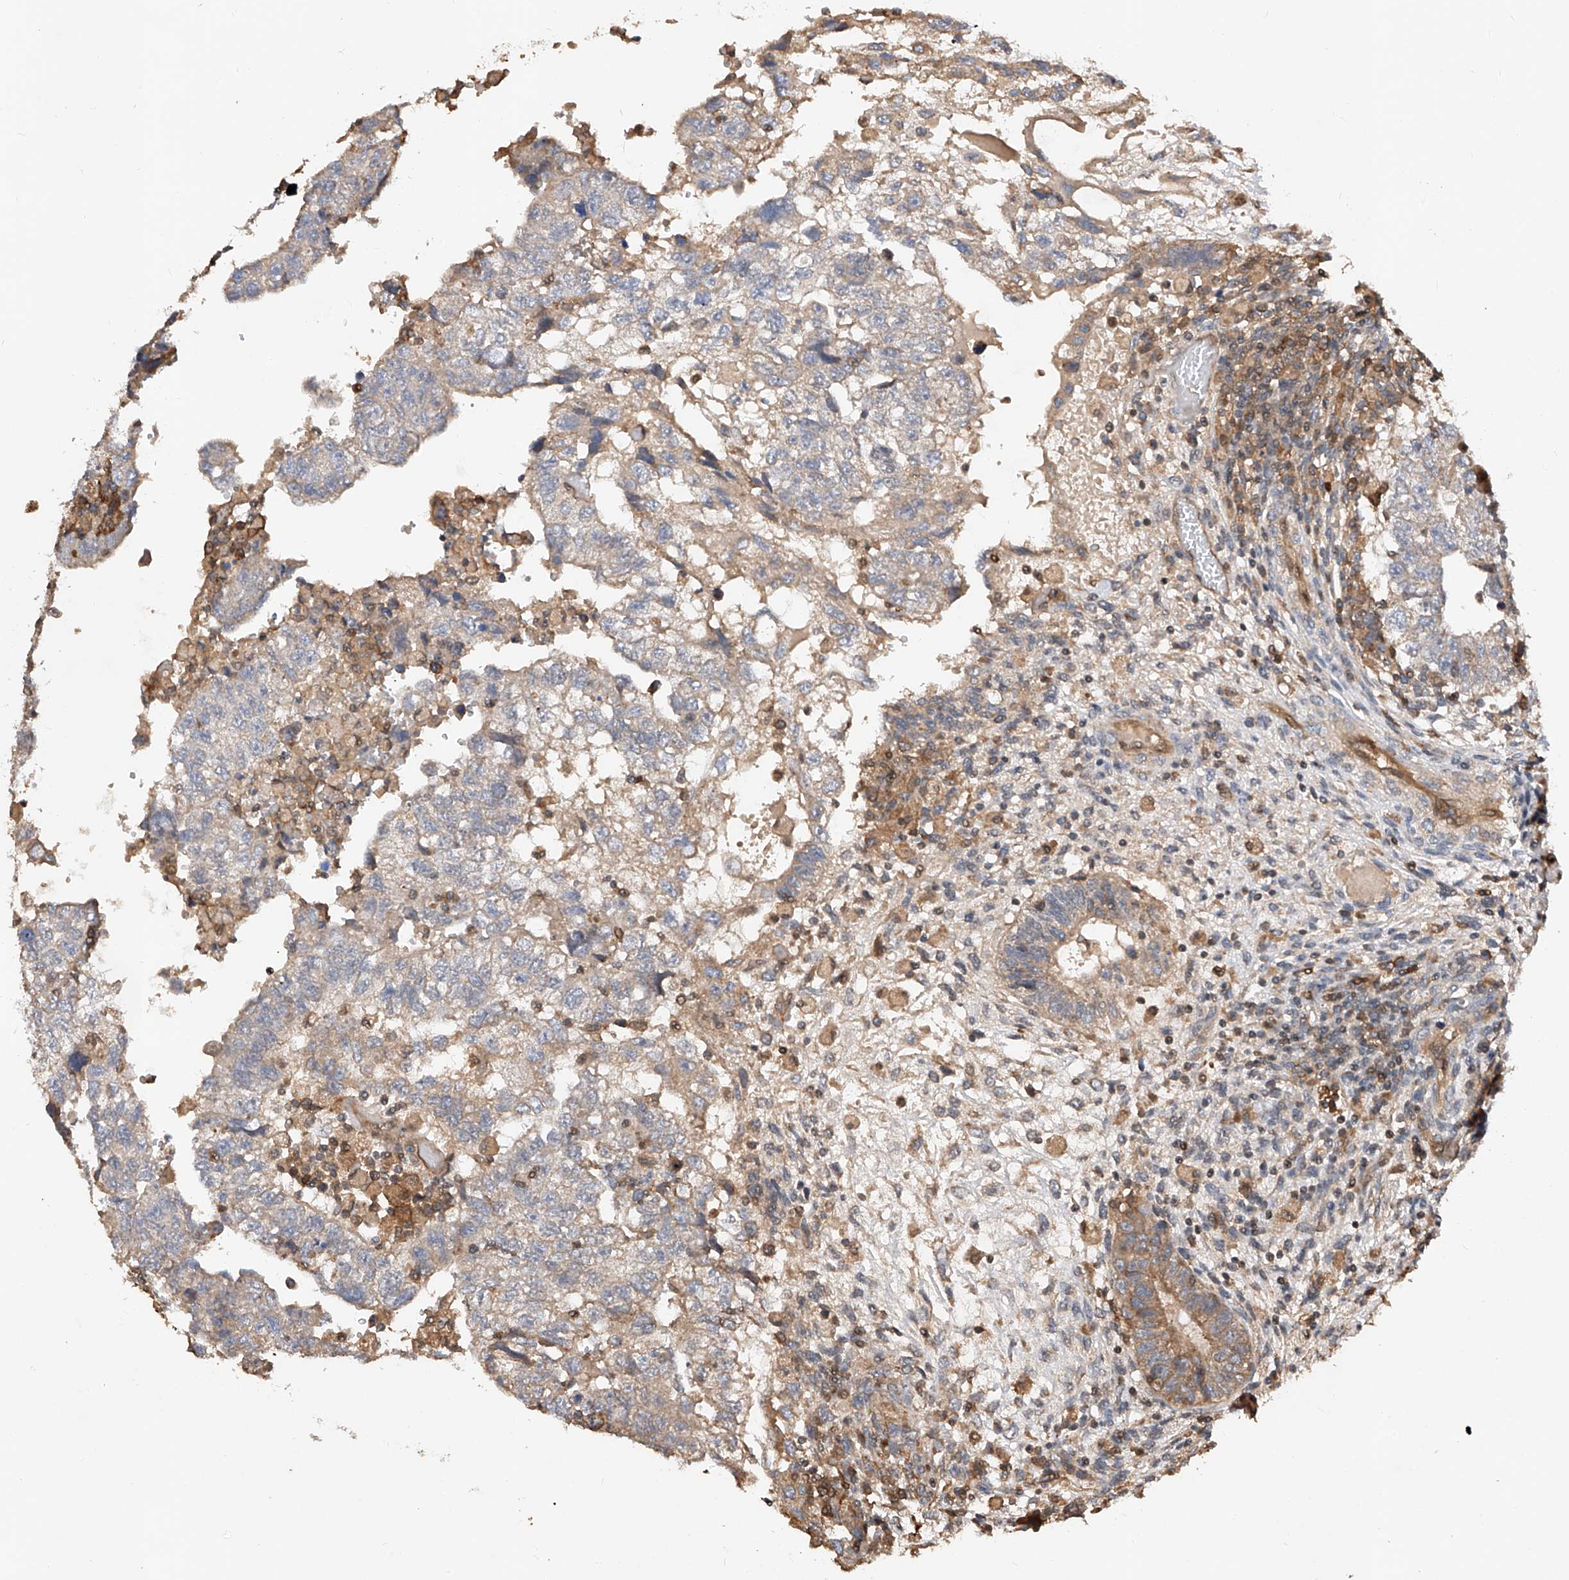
{"staining": {"intensity": "weak", "quantity": "25%-75%", "location": "cytoplasmic/membranous"}, "tissue": "testis cancer", "cell_type": "Tumor cells", "image_type": "cancer", "snomed": [{"axis": "morphology", "description": "Carcinoma, Embryonal, NOS"}, {"axis": "topography", "description": "Testis"}], "caption": "The histopathology image exhibits immunohistochemical staining of testis embryonal carcinoma. There is weak cytoplasmic/membranous staining is identified in approximately 25%-75% of tumor cells.", "gene": "RILPL2", "patient": {"sex": "male", "age": 36}}